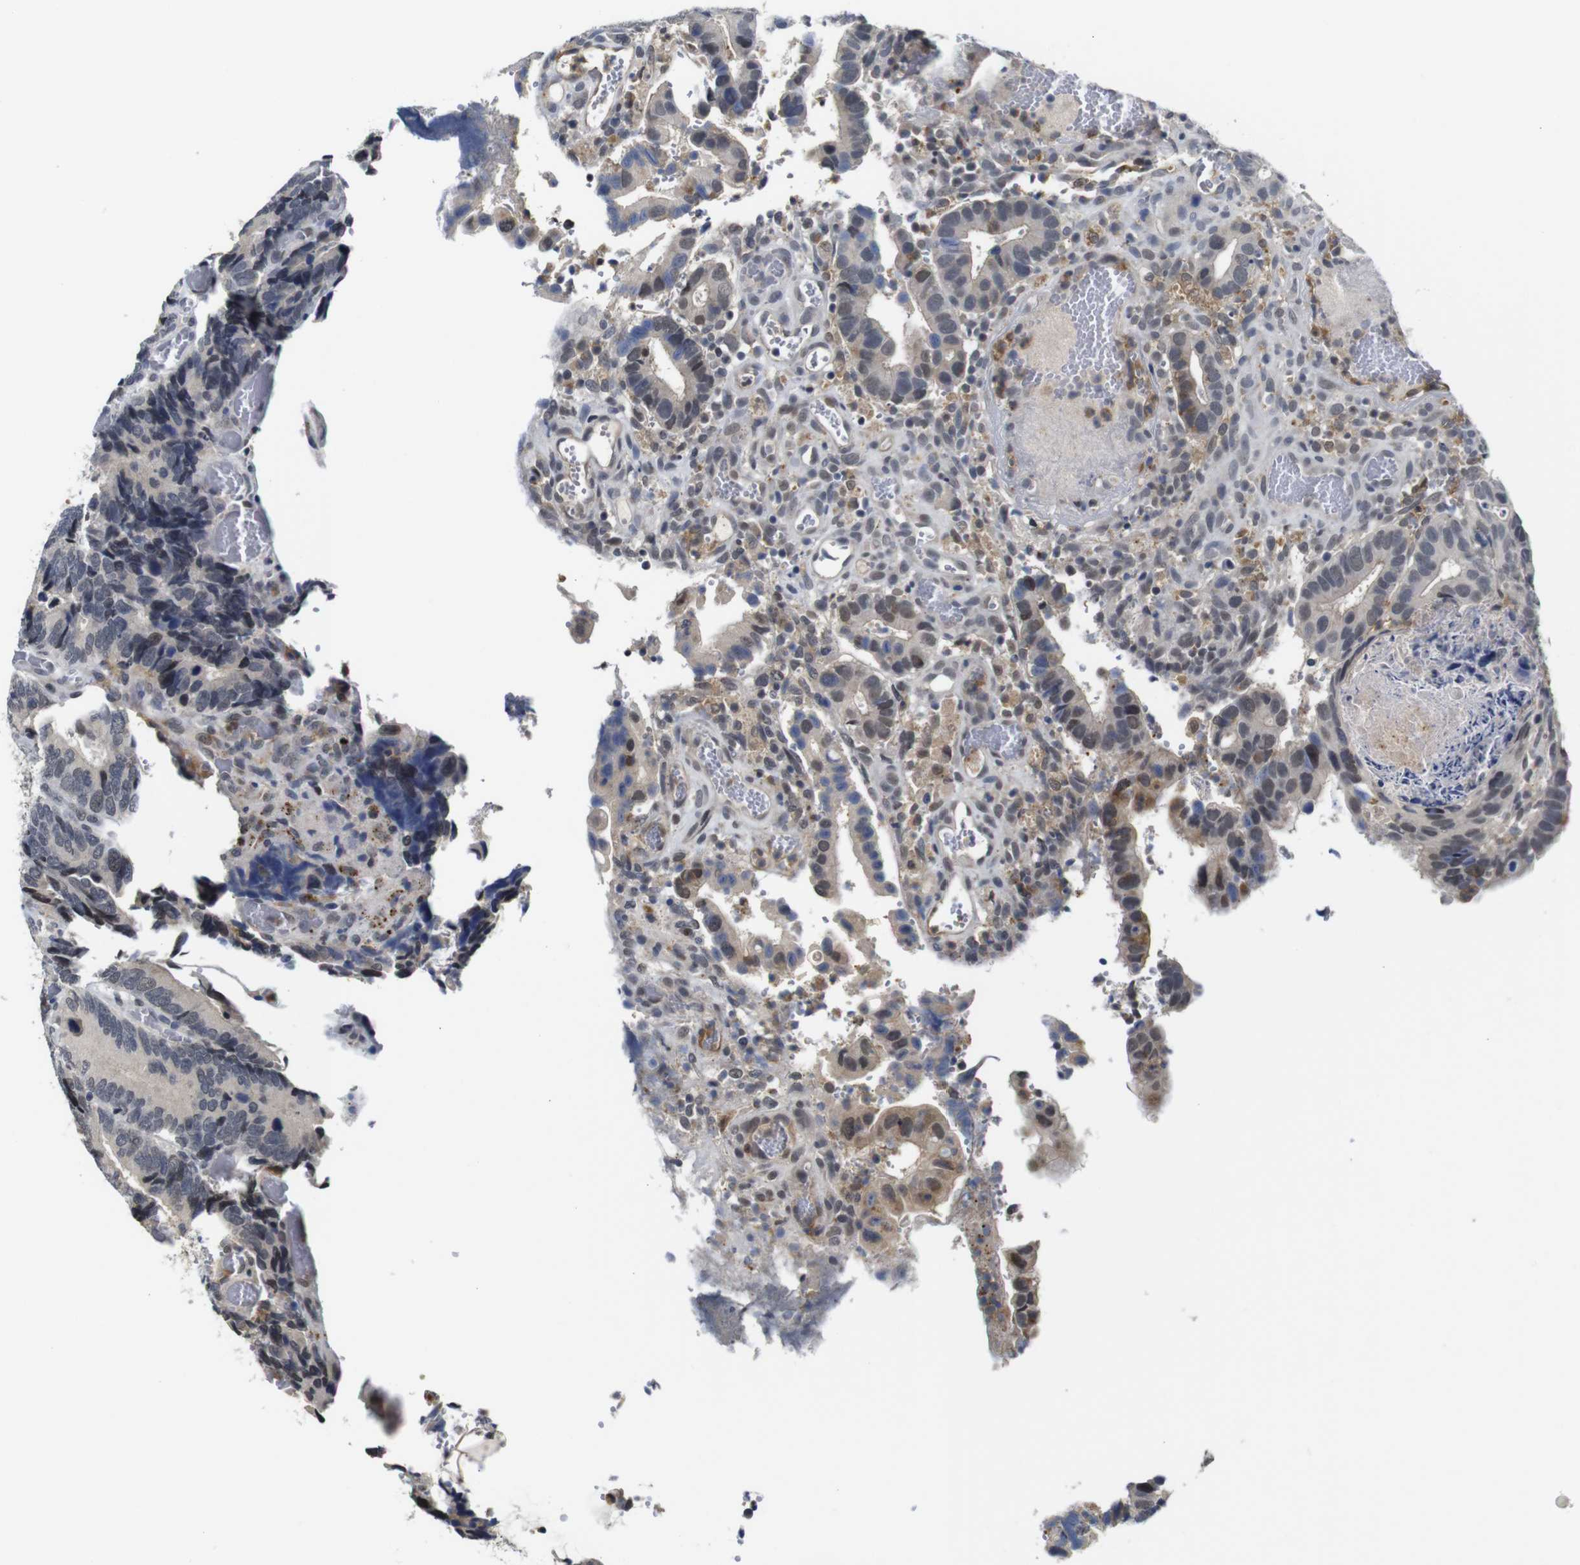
{"staining": {"intensity": "moderate", "quantity": "<25%", "location": "cytoplasmic/membranous,nuclear"}, "tissue": "colorectal cancer", "cell_type": "Tumor cells", "image_type": "cancer", "snomed": [{"axis": "morphology", "description": "Adenocarcinoma, NOS"}, {"axis": "topography", "description": "Colon"}], "caption": "Immunohistochemical staining of human colorectal cancer demonstrates low levels of moderate cytoplasmic/membranous and nuclear protein staining in about <25% of tumor cells. (DAB (3,3'-diaminobenzidine) = brown stain, brightfield microscopy at high magnification).", "gene": "NTRK3", "patient": {"sex": "male", "age": 72}}